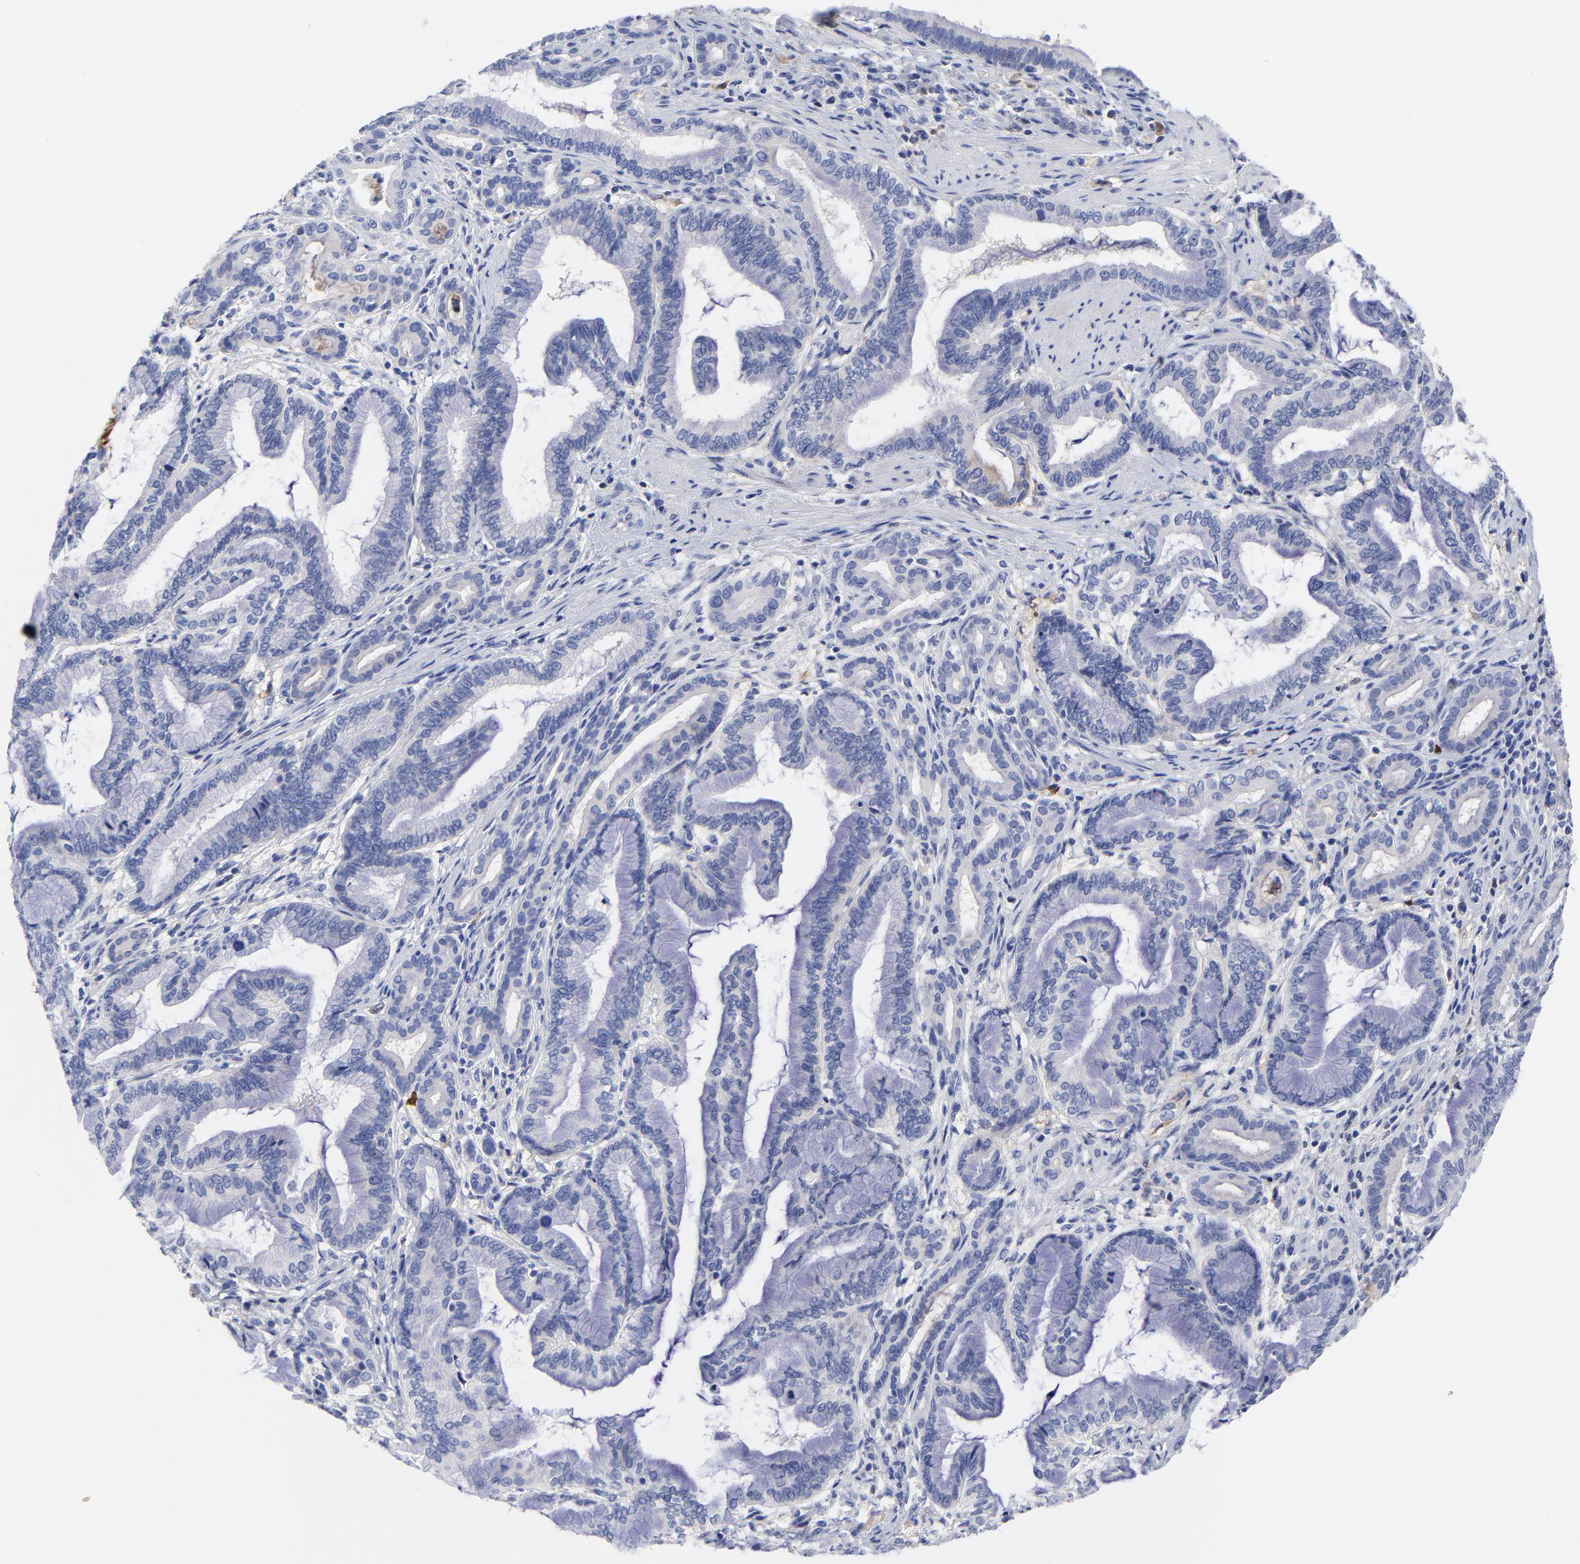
{"staining": {"intensity": "negative", "quantity": "none", "location": "none"}, "tissue": "pancreatic cancer", "cell_type": "Tumor cells", "image_type": "cancer", "snomed": [{"axis": "morphology", "description": "Adenocarcinoma, NOS"}, {"axis": "topography", "description": "Pancreas"}], "caption": "Tumor cells show no significant protein staining in pancreatic cancer.", "gene": "IGLV3-10", "patient": {"sex": "female", "age": 64}}